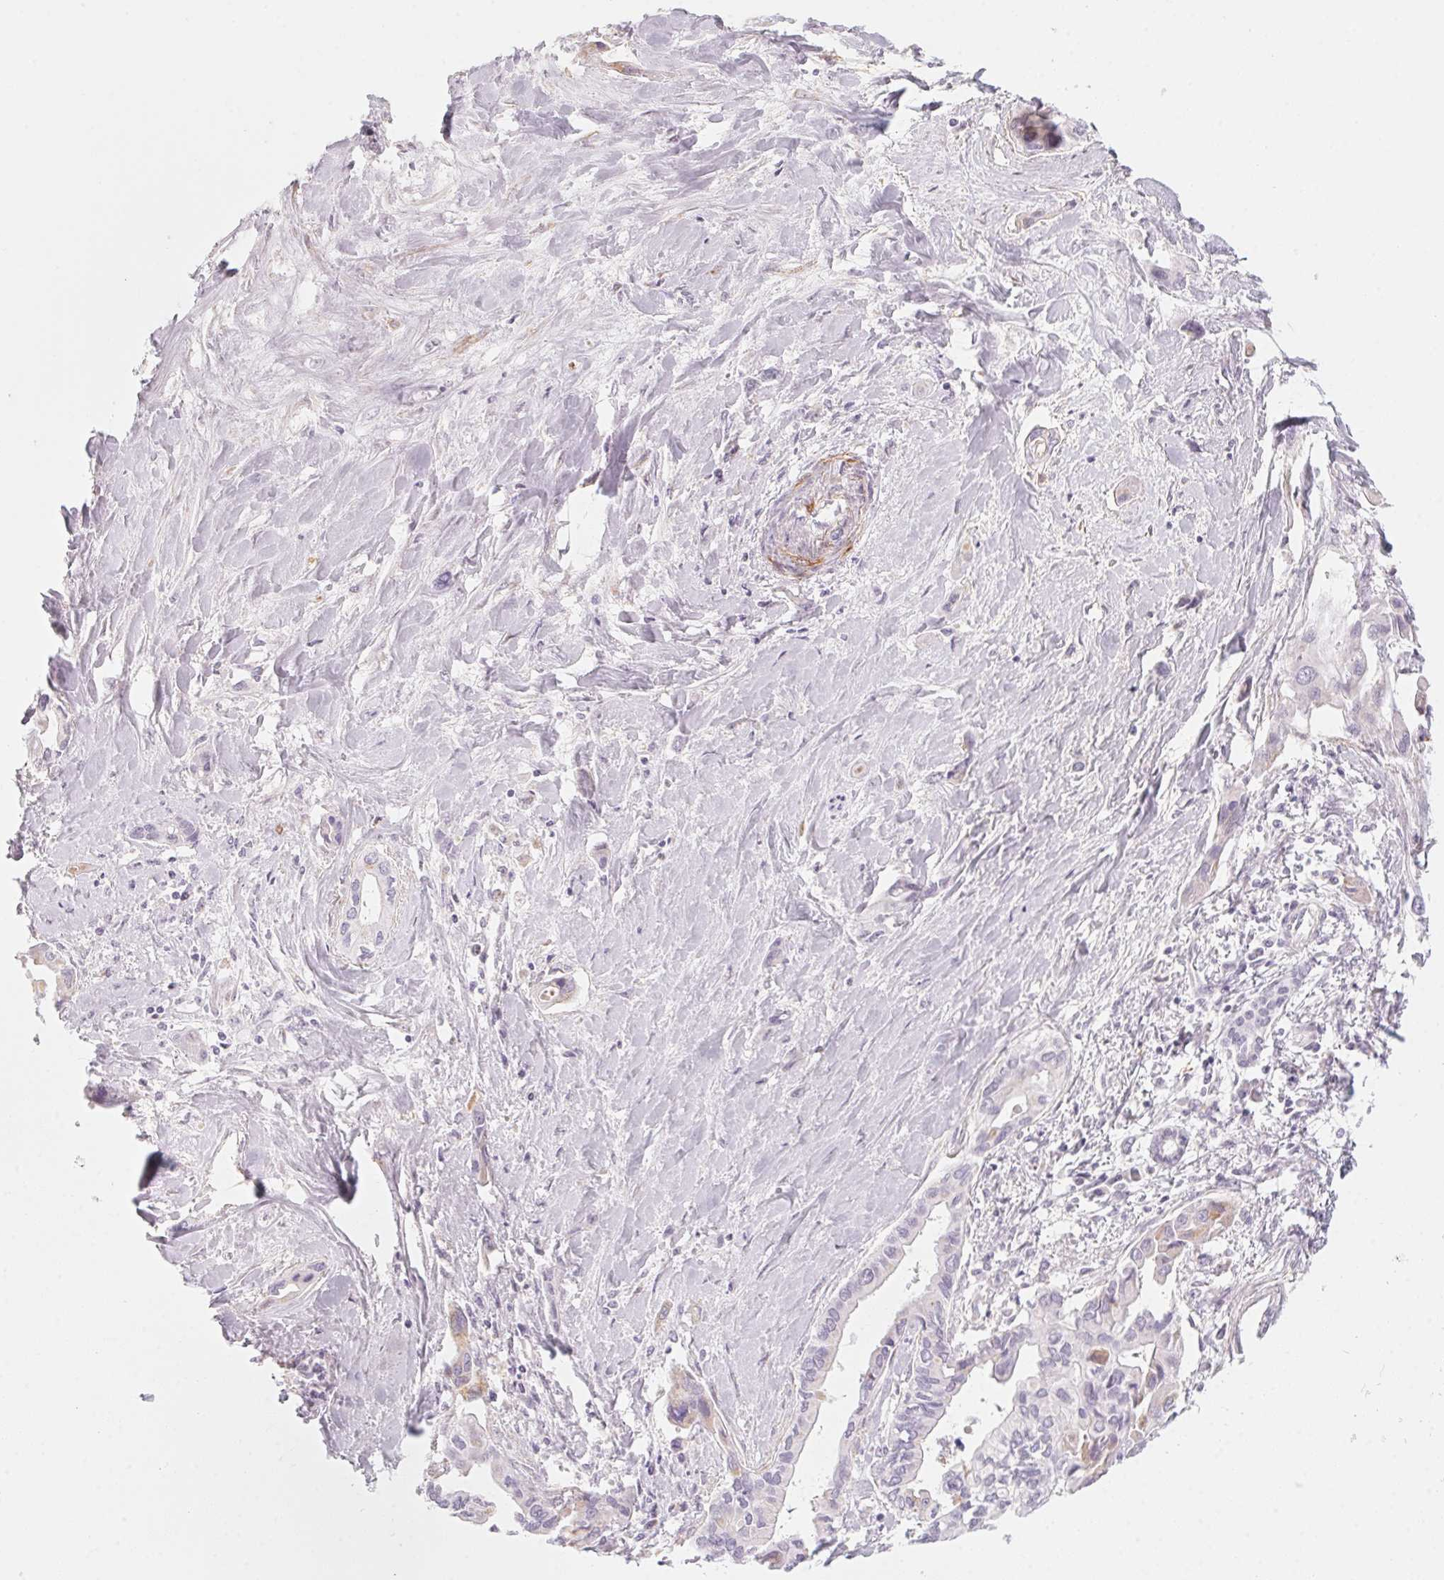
{"staining": {"intensity": "negative", "quantity": "none", "location": "none"}, "tissue": "liver cancer", "cell_type": "Tumor cells", "image_type": "cancer", "snomed": [{"axis": "morphology", "description": "Cholangiocarcinoma"}, {"axis": "topography", "description": "Liver"}], "caption": "High magnification brightfield microscopy of liver cancer stained with DAB (brown) and counterstained with hematoxylin (blue): tumor cells show no significant staining.", "gene": "PRPH", "patient": {"sex": "female", "age": 64}}